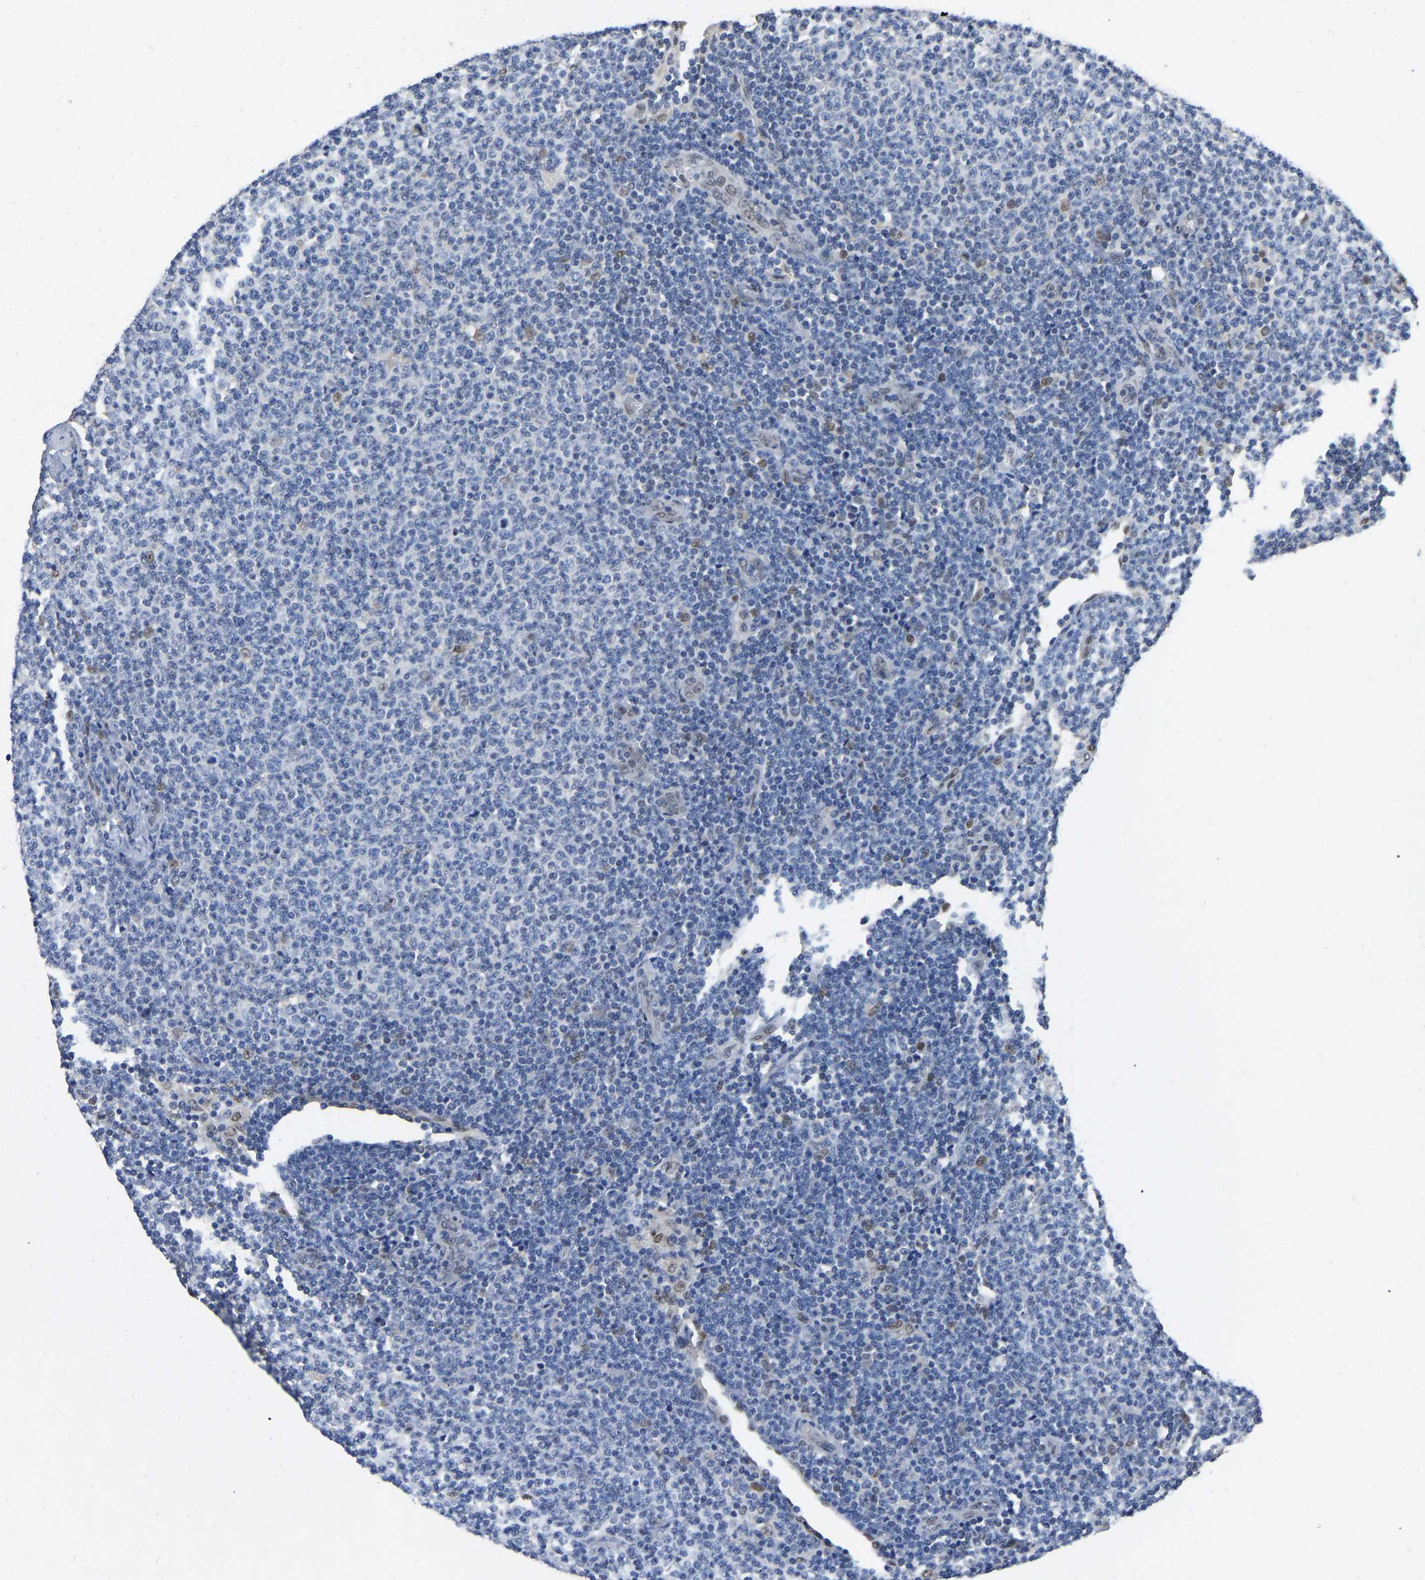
{"staining": {"intensity": "negative", "quantity": "none", "location": "none"}, "tissue": "lymphoma", "cell_type": "Tumor cells", "image_type": "cancer", "snomed": [{"axis": "morphology", "description": "Malignant lymphoma, non-Hodgkin's type, Low grade"}, {"axis": "topography", "description": "Lymph node"}], "caption": "This photomicrograph is of malignant lymphoma, non-Hodgkin's type (low-grade) stained with immunohistochemistry to label a protein in brown with the nuclei are counter-stained blue. There is no expression in tumor cells.", "gene": "QKI", "patient": {"sex": "male", "age": 66}}